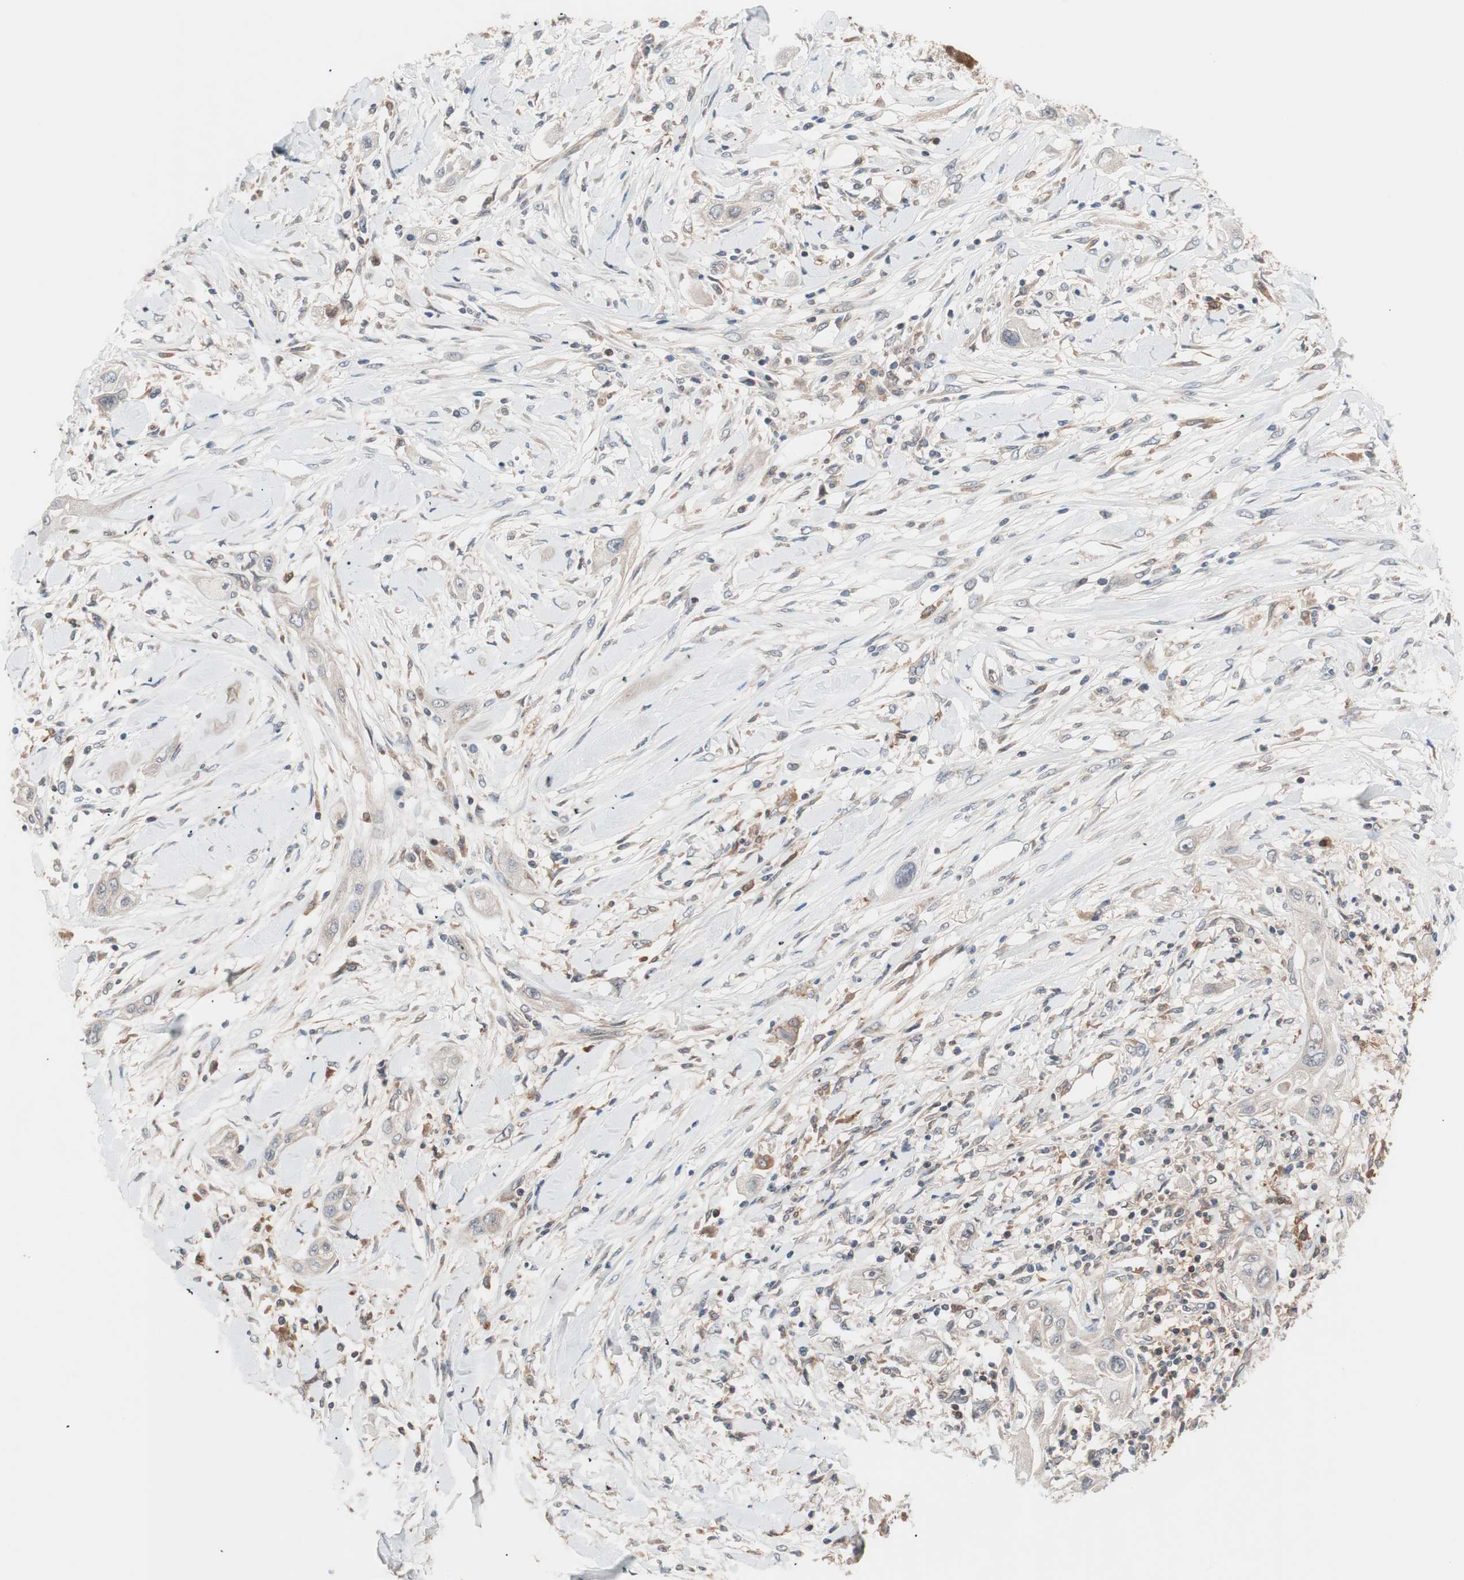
{"staining": {"intensity": "weak", "quantity": ">75%", "location": "cytoplasmic/membranous"}, "tissue": "lung cancer", "cell_type": "Tumor cells", "image_type": "cancer", "snomed": [{"axis": "morphology", "description": "Squamous cell carcinoma, NOS"}, {"axis": "topography", "description": "Lung"}], "caption": "IHC (DAB (3,3'-diaminobenzidine)) staining of human squamous cell carcinoma (lung) demonstrates weak cytoplasmic/membranous protein positivity in approximately >75% of tumor cells.", "gene": "HMBS", "patient": {"sex": "female", "age": 47}}